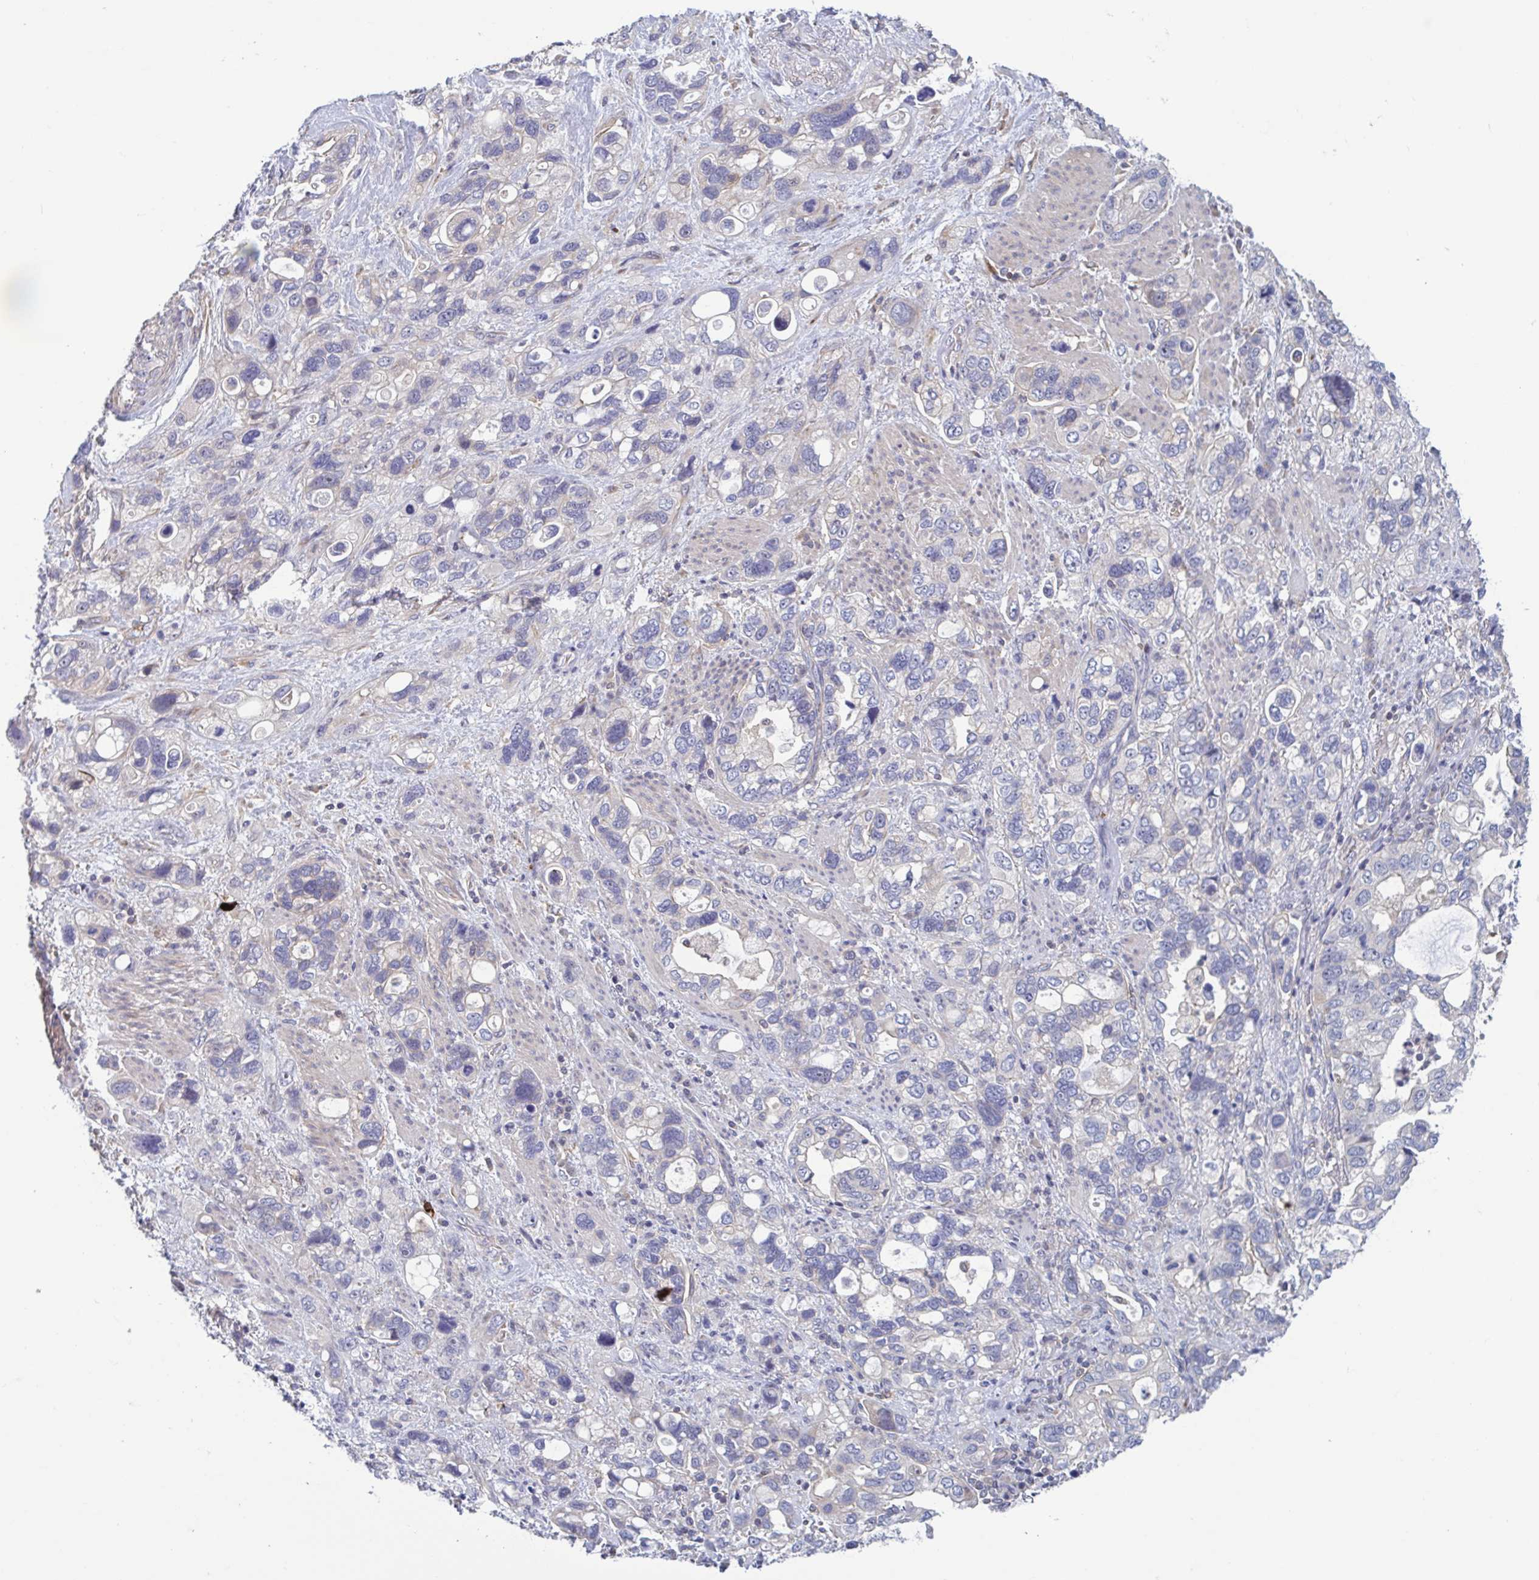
{"staining": {"intensity": "negative", "quantity": "none", "location": "none"}, "tissue": "stomach cancer", "cell_type": "Tumor cells", "image_type": "cancer", "snomed": [{"axis": "morphology", "description": "Adenocarcinoma, NOS"}, {"axis": "topography", "description": "Stomach, upper"}], "caption": "An immunohistochemistry histopathology image of adenocarcinoma (stomach) is shown. There is no staining in tumor cells of adenocarcinoma (stomach).", "gene": "LRRC38", "patient": {"sex": "female", "age": 81}}